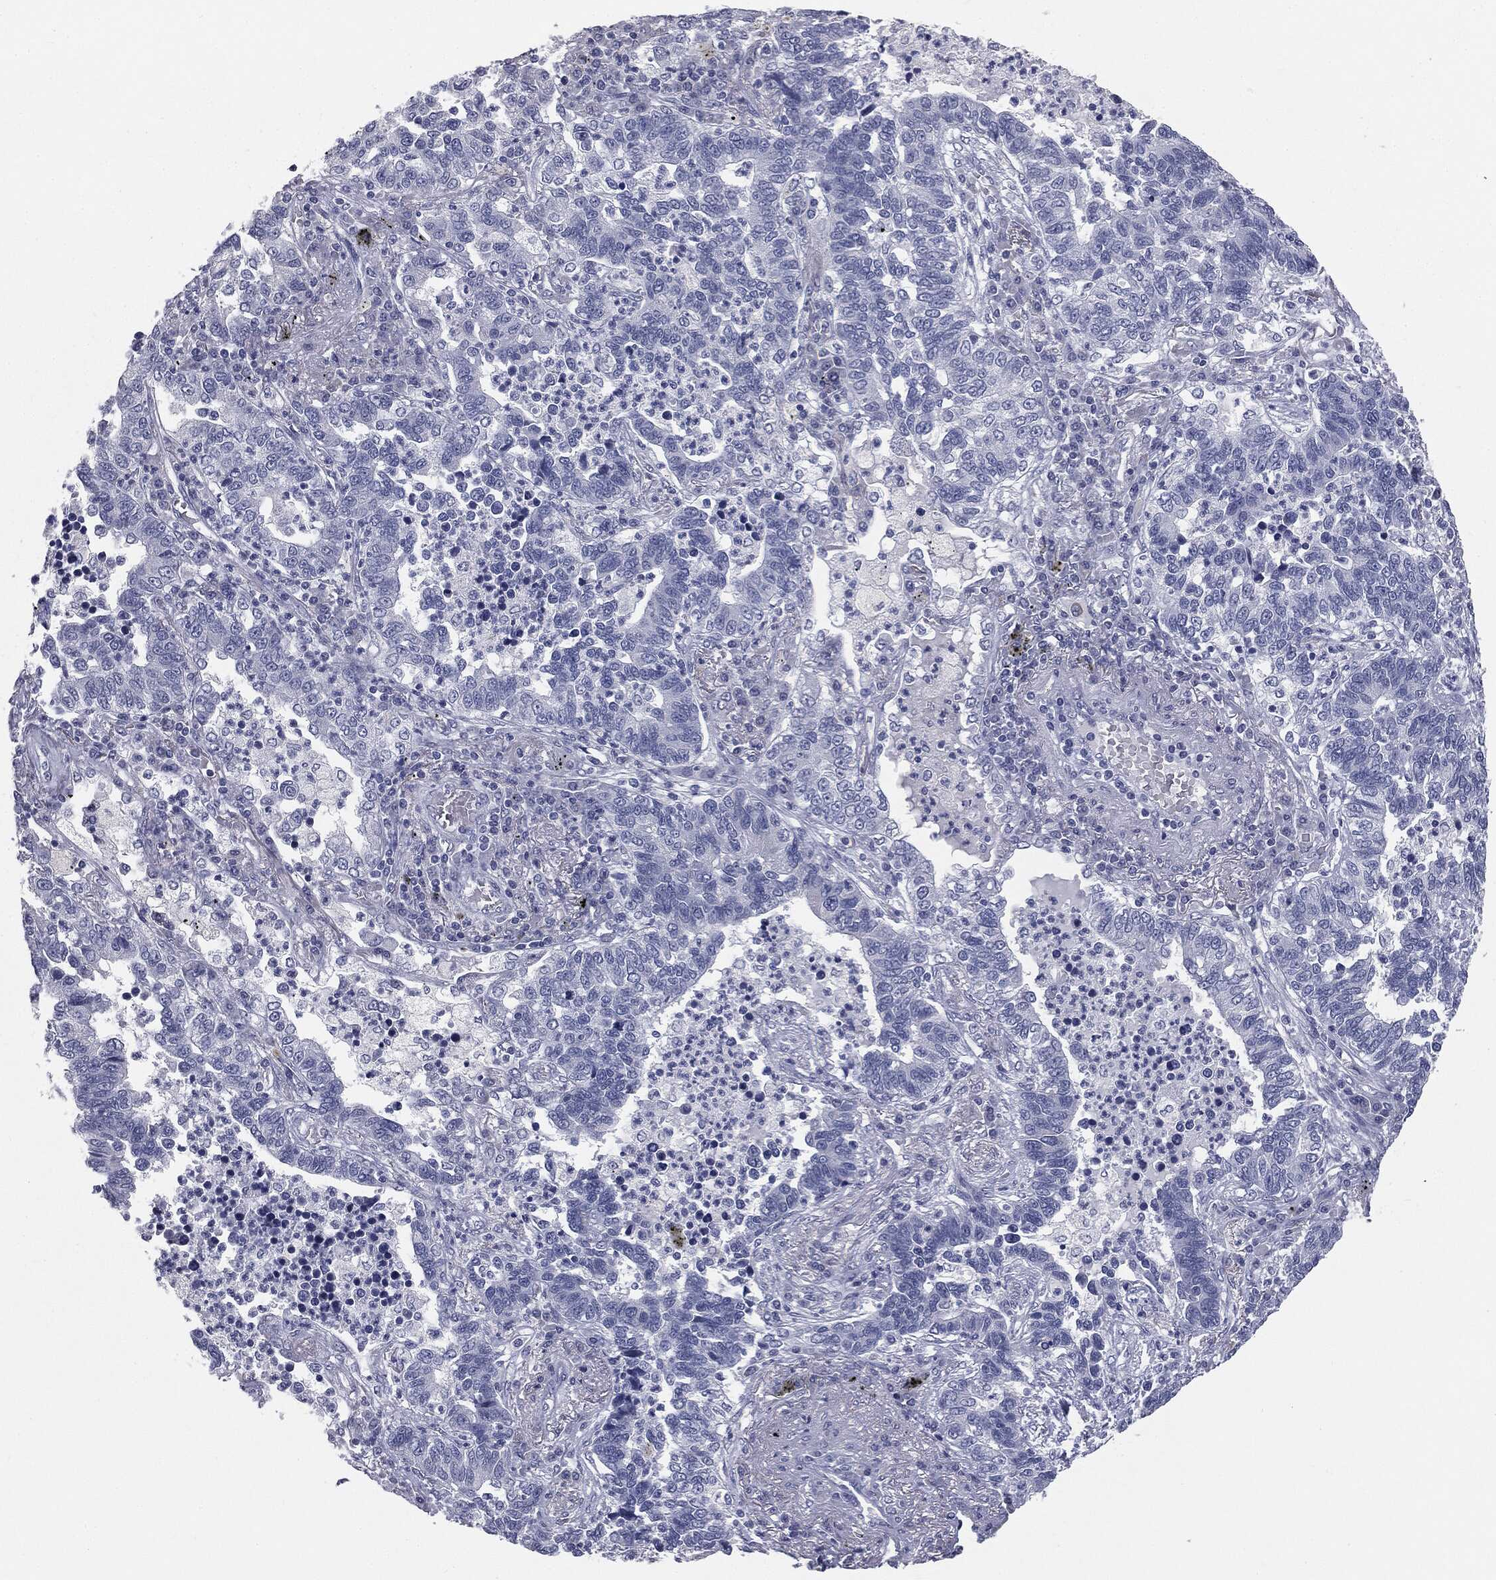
{"staining": {"intensity": "negative", "quantity": "none", "location": "none"}, "tissue": "lung cancer", "cell_type": "Tumor cells", "image_type": "cancer", "snomed": [{"axis": "morphology", "description": "Adenocarcinoma, NOS"}, {"axis": "topography", "description": "Lung"}], "caption": "This is an immunohistochemistry micrograph of human lung adenocarcinoma. There is no staining in tumor cells.", "gene": "MUC5AC", "patient": {"sex": "female", "age": 57}}